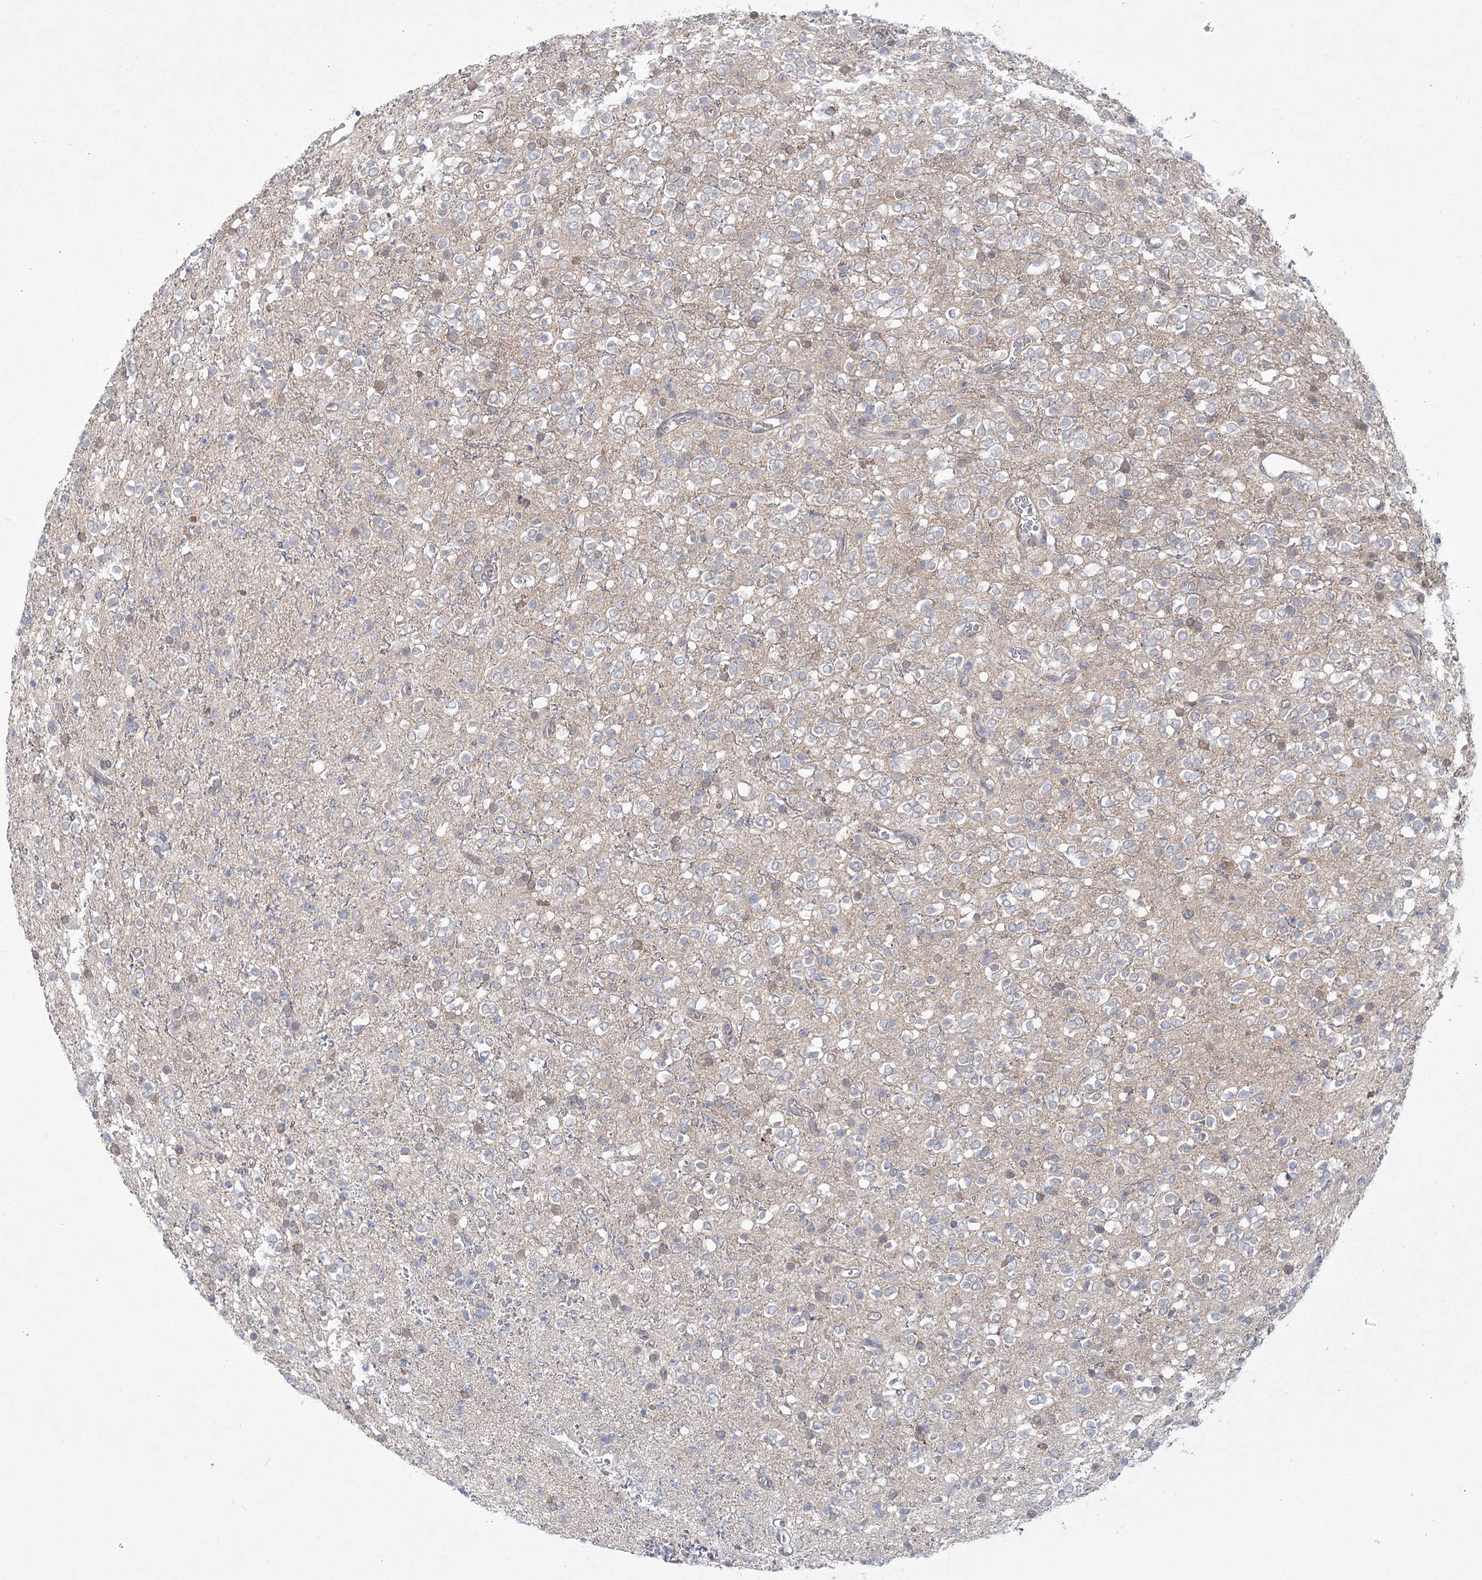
{"staining": {"intensity": "negative", "quantity": "none", "location": "none"}, "tissue": "glioma", "cell_type": "Tumor cells", "image_type": "cancer", "snomed": [{"axis": "morphology", "description": "Glioma, malignant, High grade"}, {"axis": "topography", "description": "Brain"}], "caption": "A micrograph of malignant glioma (high-grade) stained for a protein demonstrates no brown staining in tumor cells.", "gene": "AAMDC", "patient": {"sex": "male", "age": 34}}